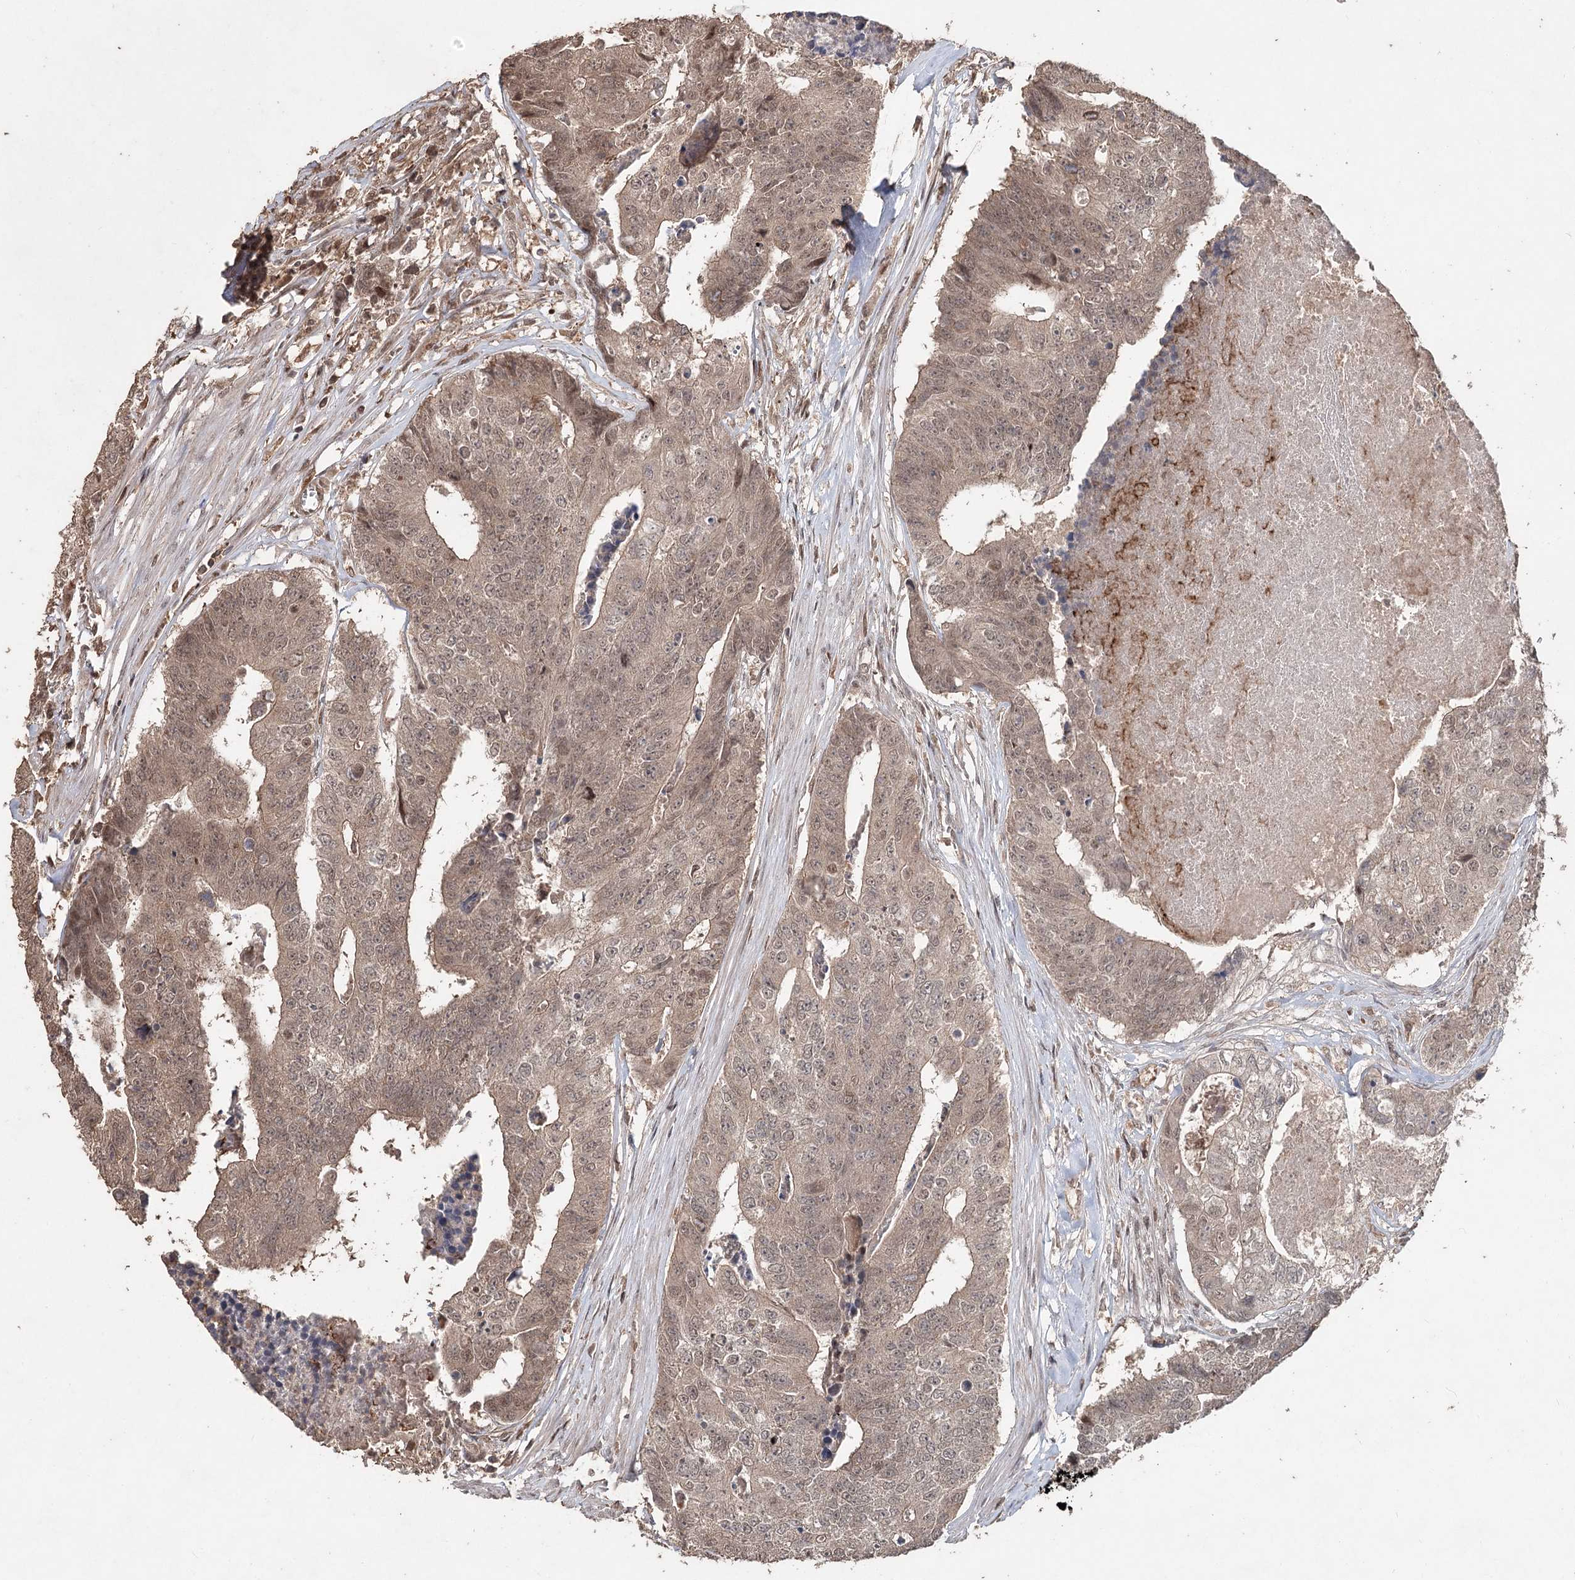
{"staining": {"intensity": "weak", "quantity": ">75%", "location": "cytoplasmic/membranous,nuclear"}, "tissue": "colorectal cancer", "cell_type": "Tumor cells", "image_type": "cancer", "snomed": [{"axis": "morphology", "description": "Adenocarcinoma, NOS"}, {"axis": "topography", "description": "Colon"}], "caption": "Tumor cells exhibit weak cytoplasmic/membranous and nuclear expression in about >75% of cells in adenocarcinoma (colorectal).", "gene": "FBXO7", "patient": {"sex": "female", "age": 67}}